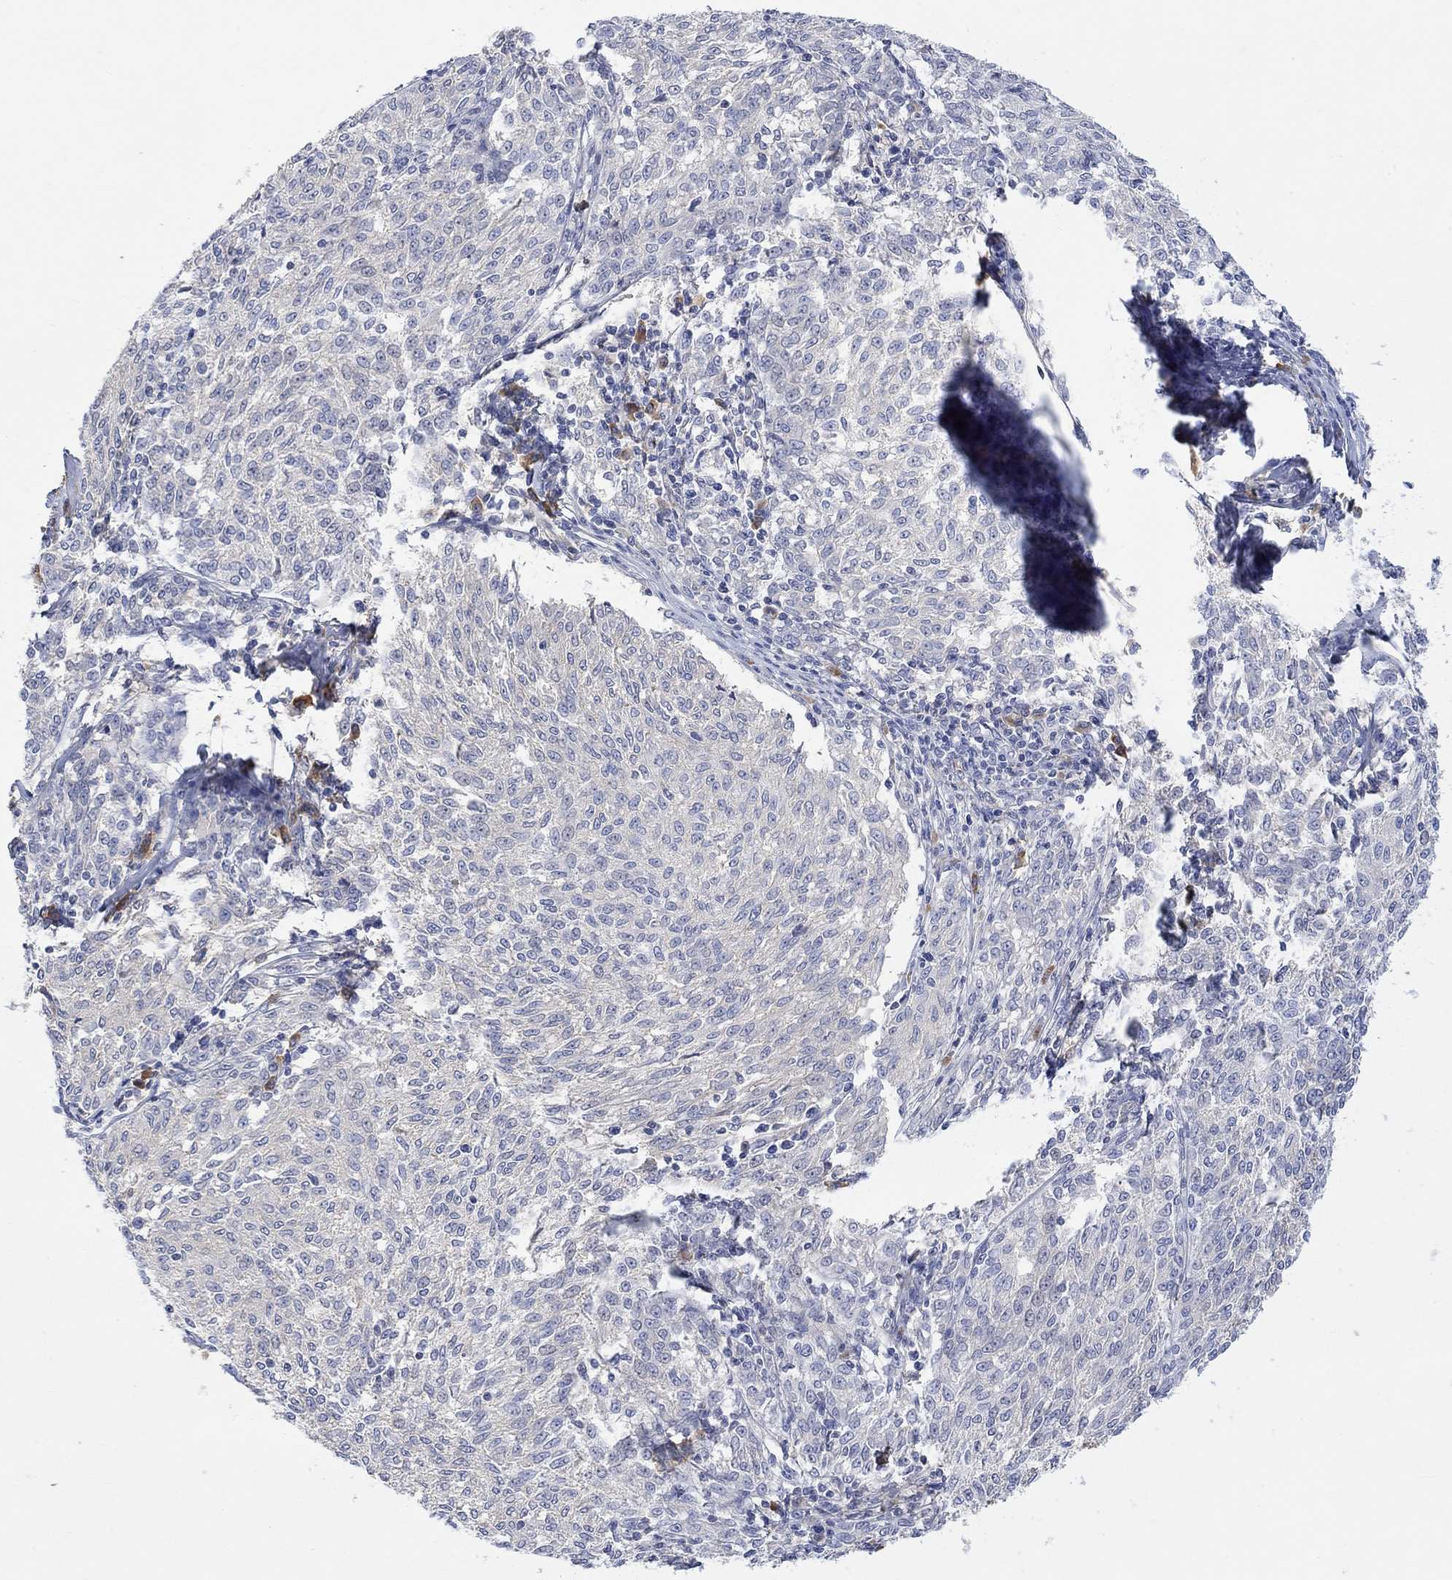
{"staining": {"intensity": "negative", "quantity": "none", "location": "none"}, "tissue": "melanoma", "cell_type": "Tumor cells", "image_type": "cancer", "snomed": [{"axis": "morphology", "description": "Malignant melanoma, NOS"}, {"axis": "topography", "description": "Skin"}], "caption": "Immunohistochemical staining of malignant melanoma demonstrates no significant positivity in tumor cells.", "gene": "MSTN", "patient": {"sex": "female", "age": 72}}